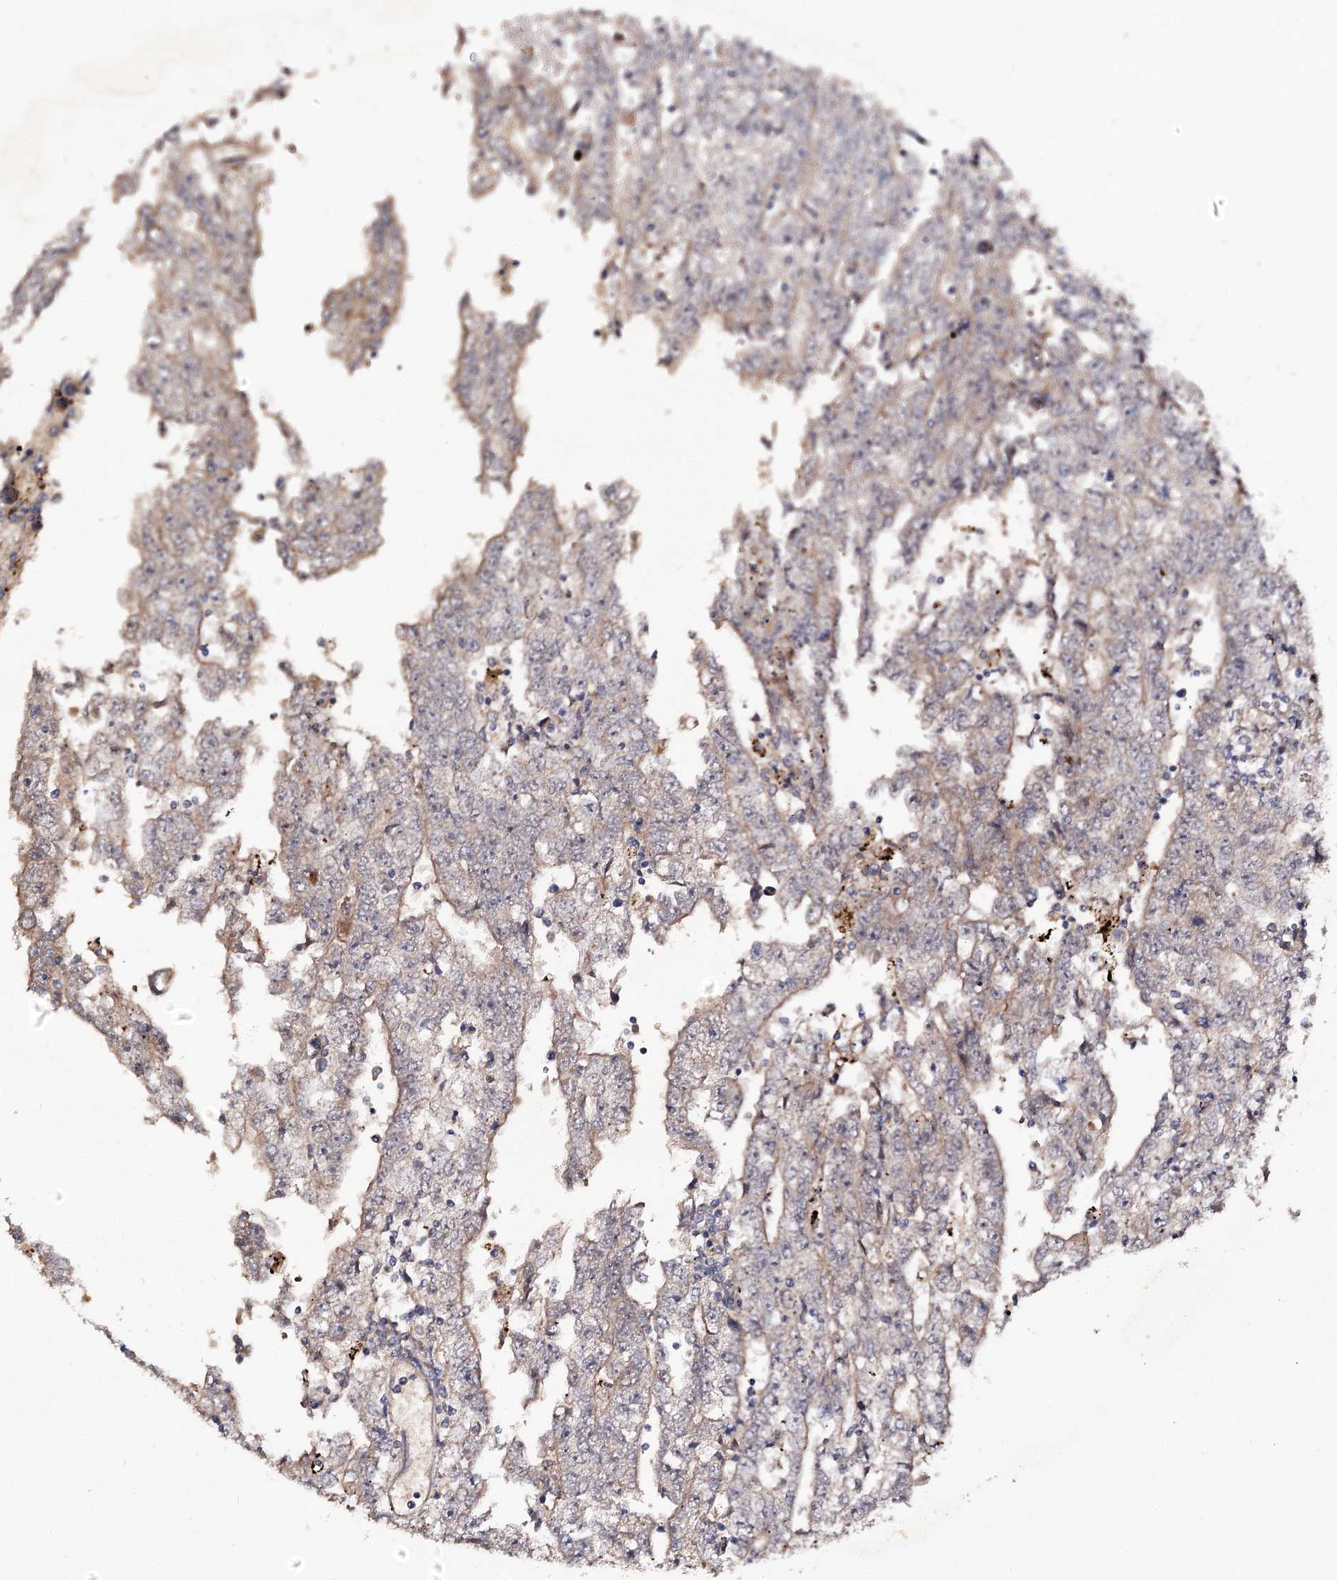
{"staining": {"intensity": "negative", "quantity": "none", "location": "none"}, "tissue": "testis cancer", "cell_type": "Tumor cells", "image_type": "cancer", "snomed": [{"axis": "morphology", "description": "Carcinoma, Embryonal, NOS"}, {"axis": "topography", "description": "Testis"}], "caption": "The photomicrograph exhibits no significant positivity in tumor cells of testis embryonal carcinoma. (DAB (3,3'-diaminobenzidine) IHC, high magnification).", "gene": "MINDY3", "patient": {"sex": "male", "age": 25}}